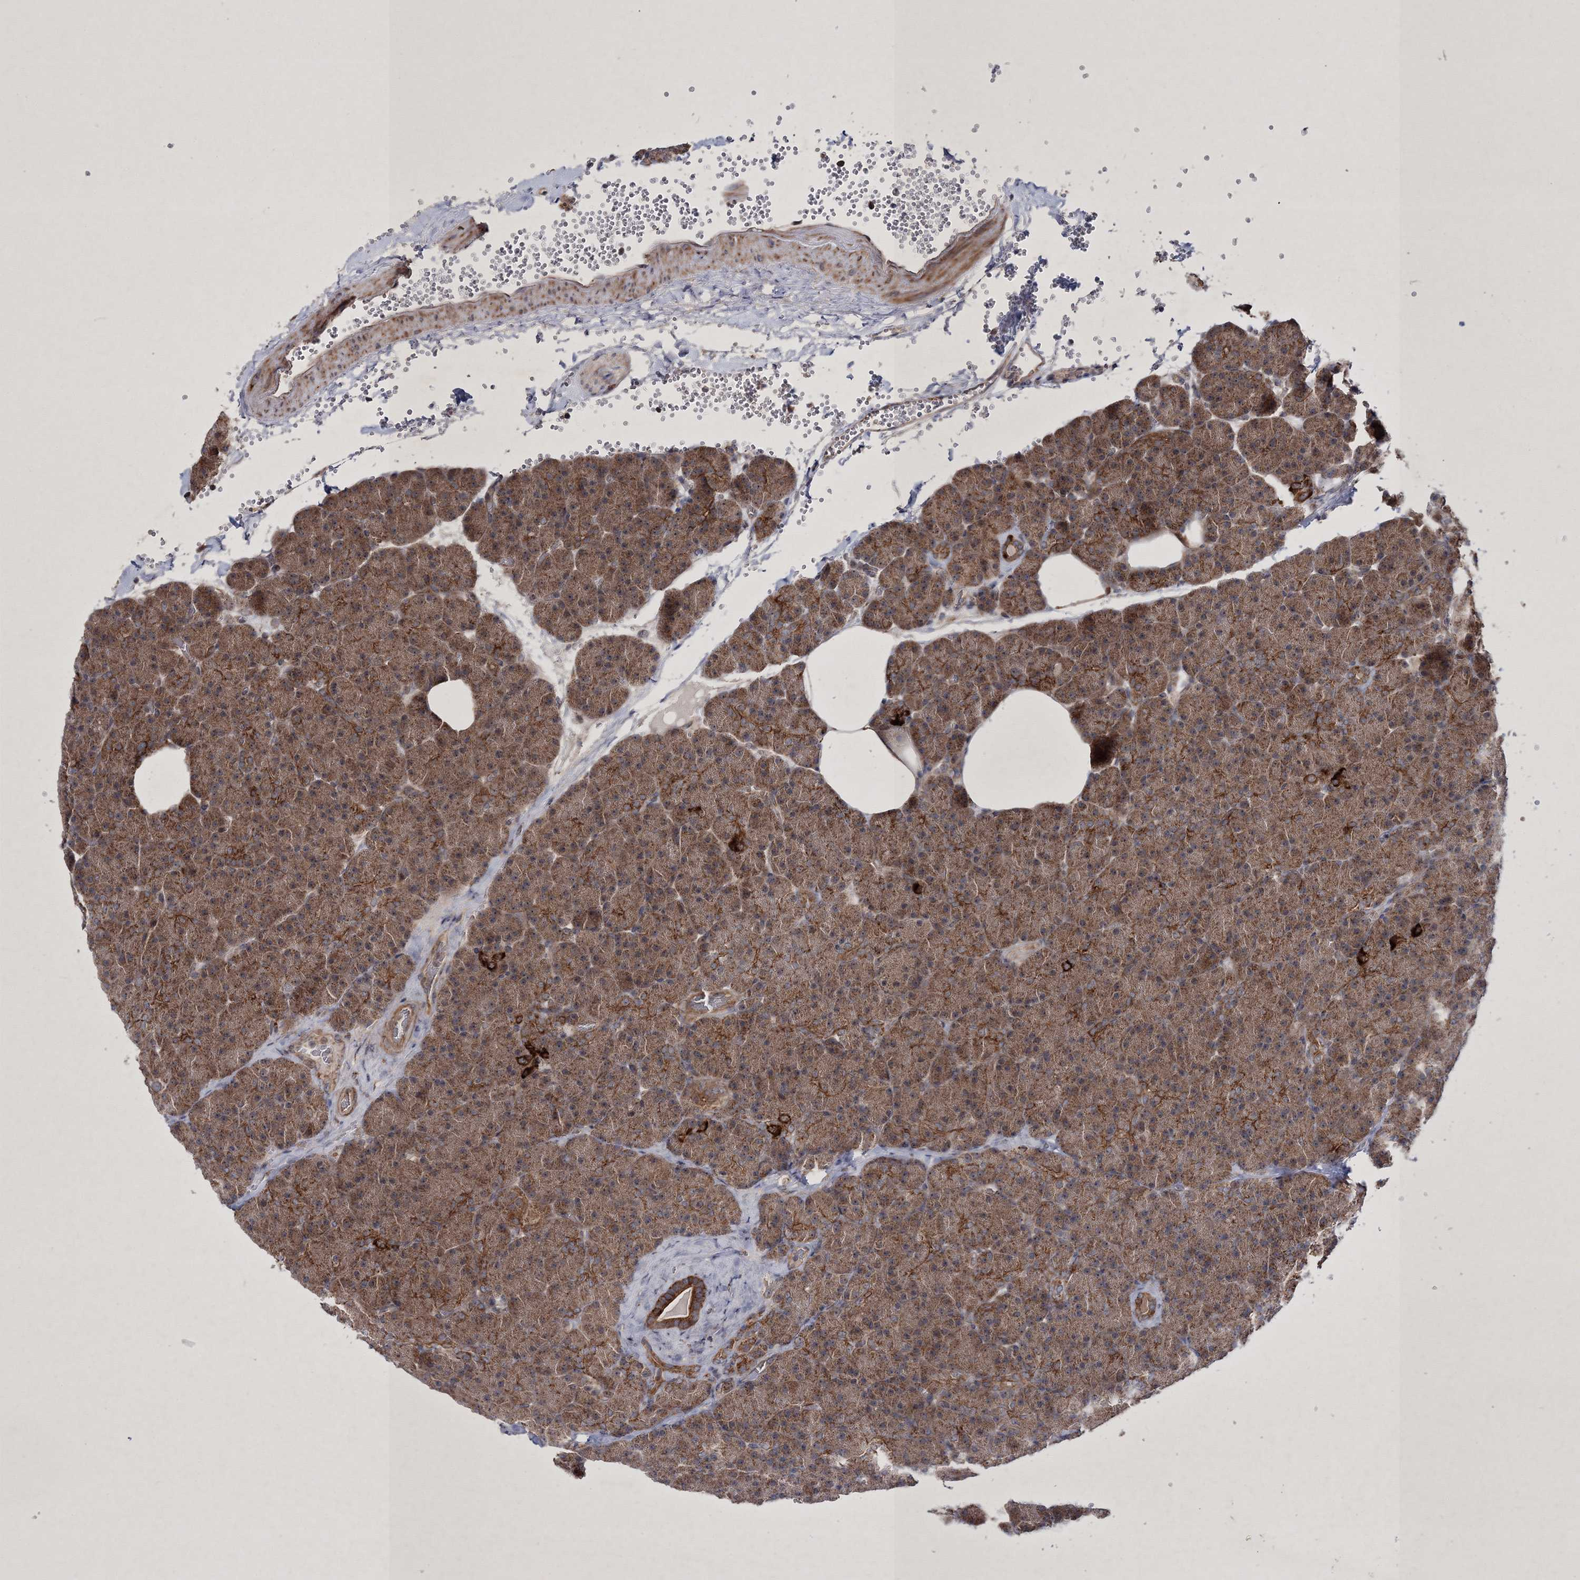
{"staining": {"intensity": "moderate", "quantity": ">75%", "location": "cytoplasmic/membranous"}, "tissue": "pancreas", "cell_type": "Exocrine glandular cells", "image_type": "normal", "snomed": [{"axis": "morphology", "description": "Normal tissue, NOS"}, {"axis": "morphology", "description": "Carcinoid, malignant, NOS"}, {"axis": "topography", "description": "Pancreas"}], "caption": "Moderate cytoplasmic/membranous expression is appreciated in about >75% of exocrine glandular cells in unremarkable pancreas.", "gene": "SCRN3", "patient": {"sex": "female", "age": 35}}